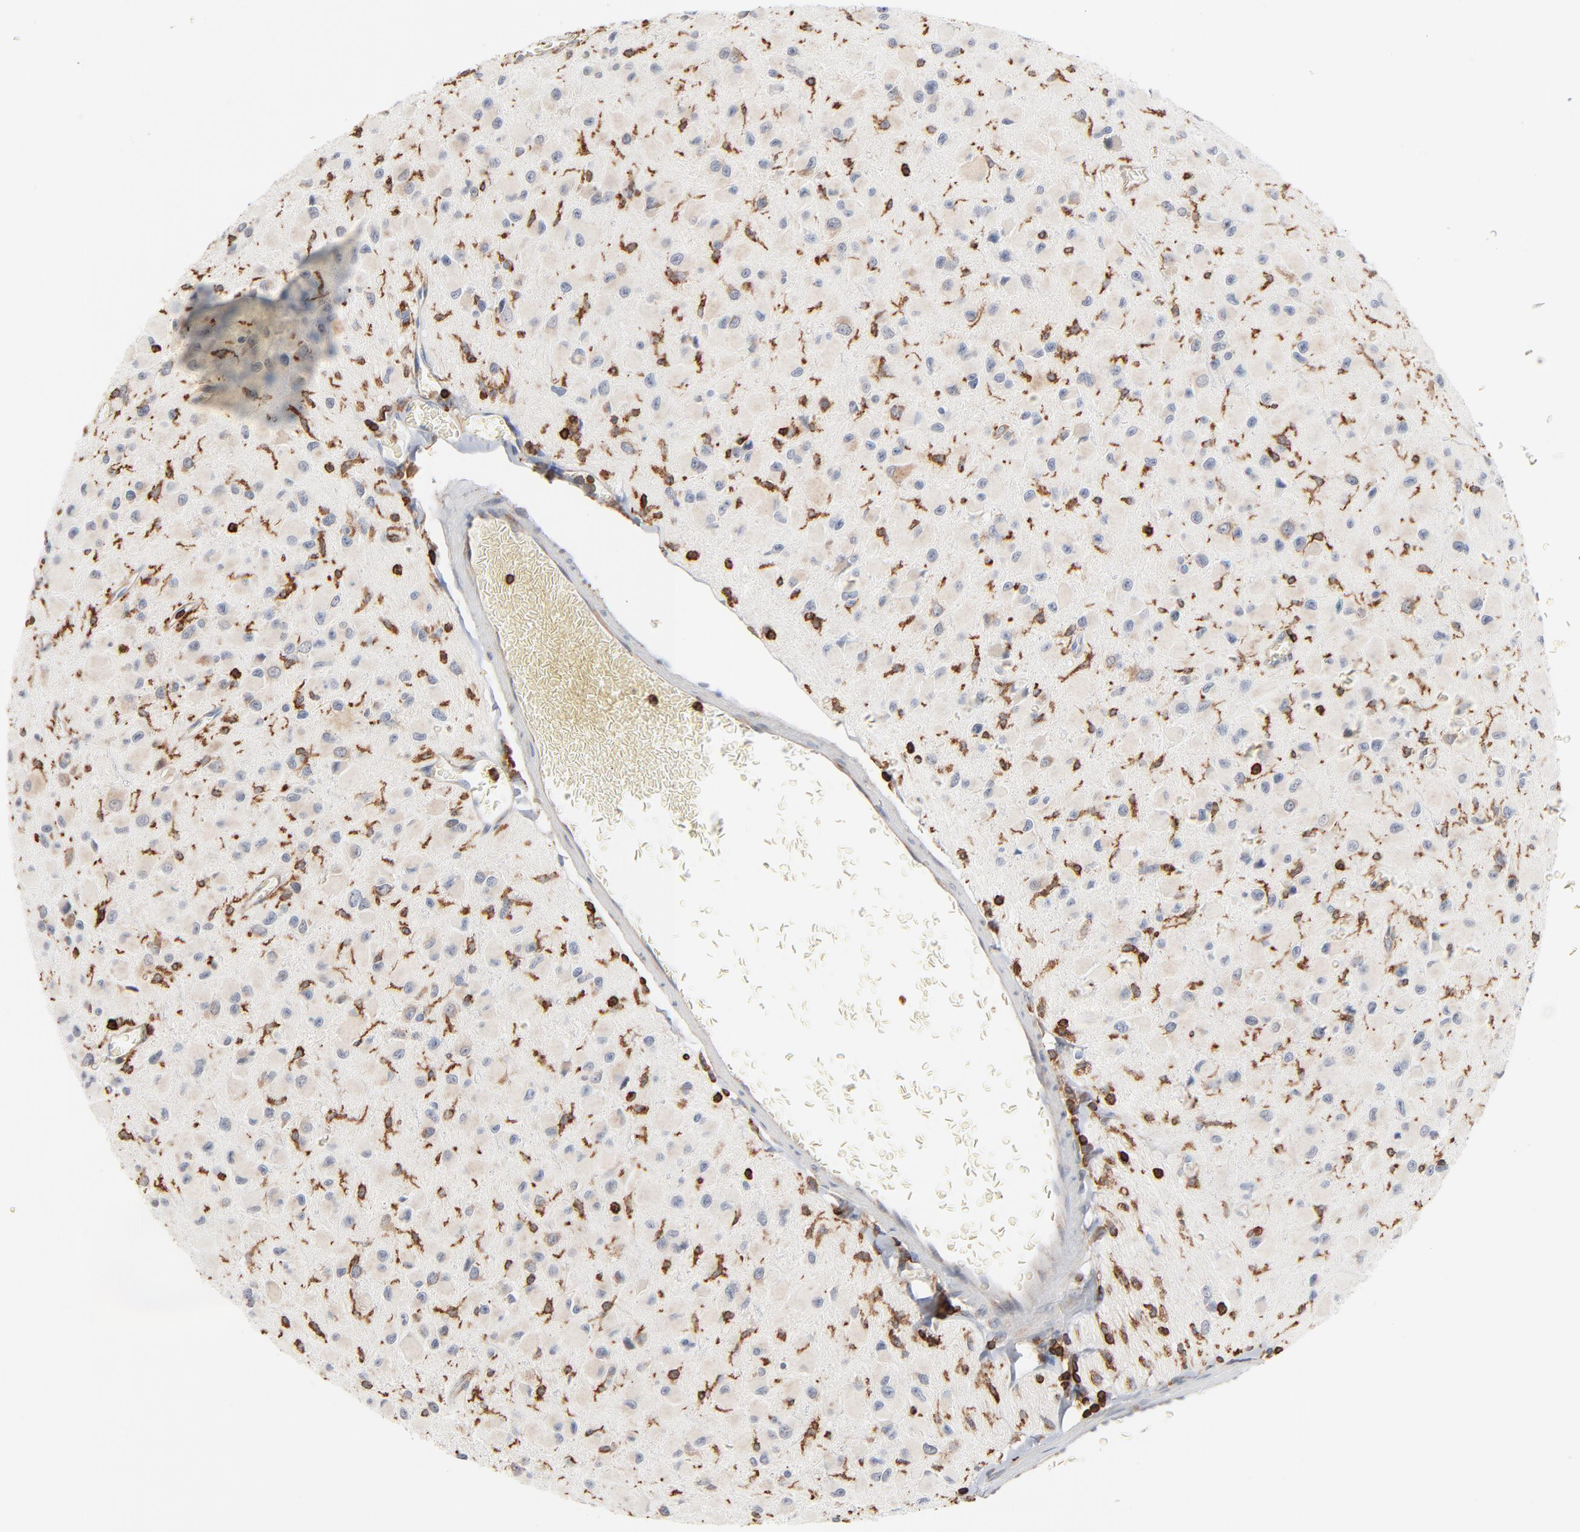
{"staining": {"intensity": "negative", "quantity": "none", "location": "none"}, "tissue": "glioma", "cell_type": "Tumor cells", "image_type": "cancer", "snomed": [{"axis": "morphology", "description": "Glioma, malignant, Low grade"}, {"axis": "topography", "description": "Brain"}], "caption": "Immunohistochemistry micrograph of human malignant glioma (low-grade) stained for a protein (brown), which shows no expression in tumor cells.", "gene": "SH3KBP1", "patient": {"sex": "male", "age": 42}}